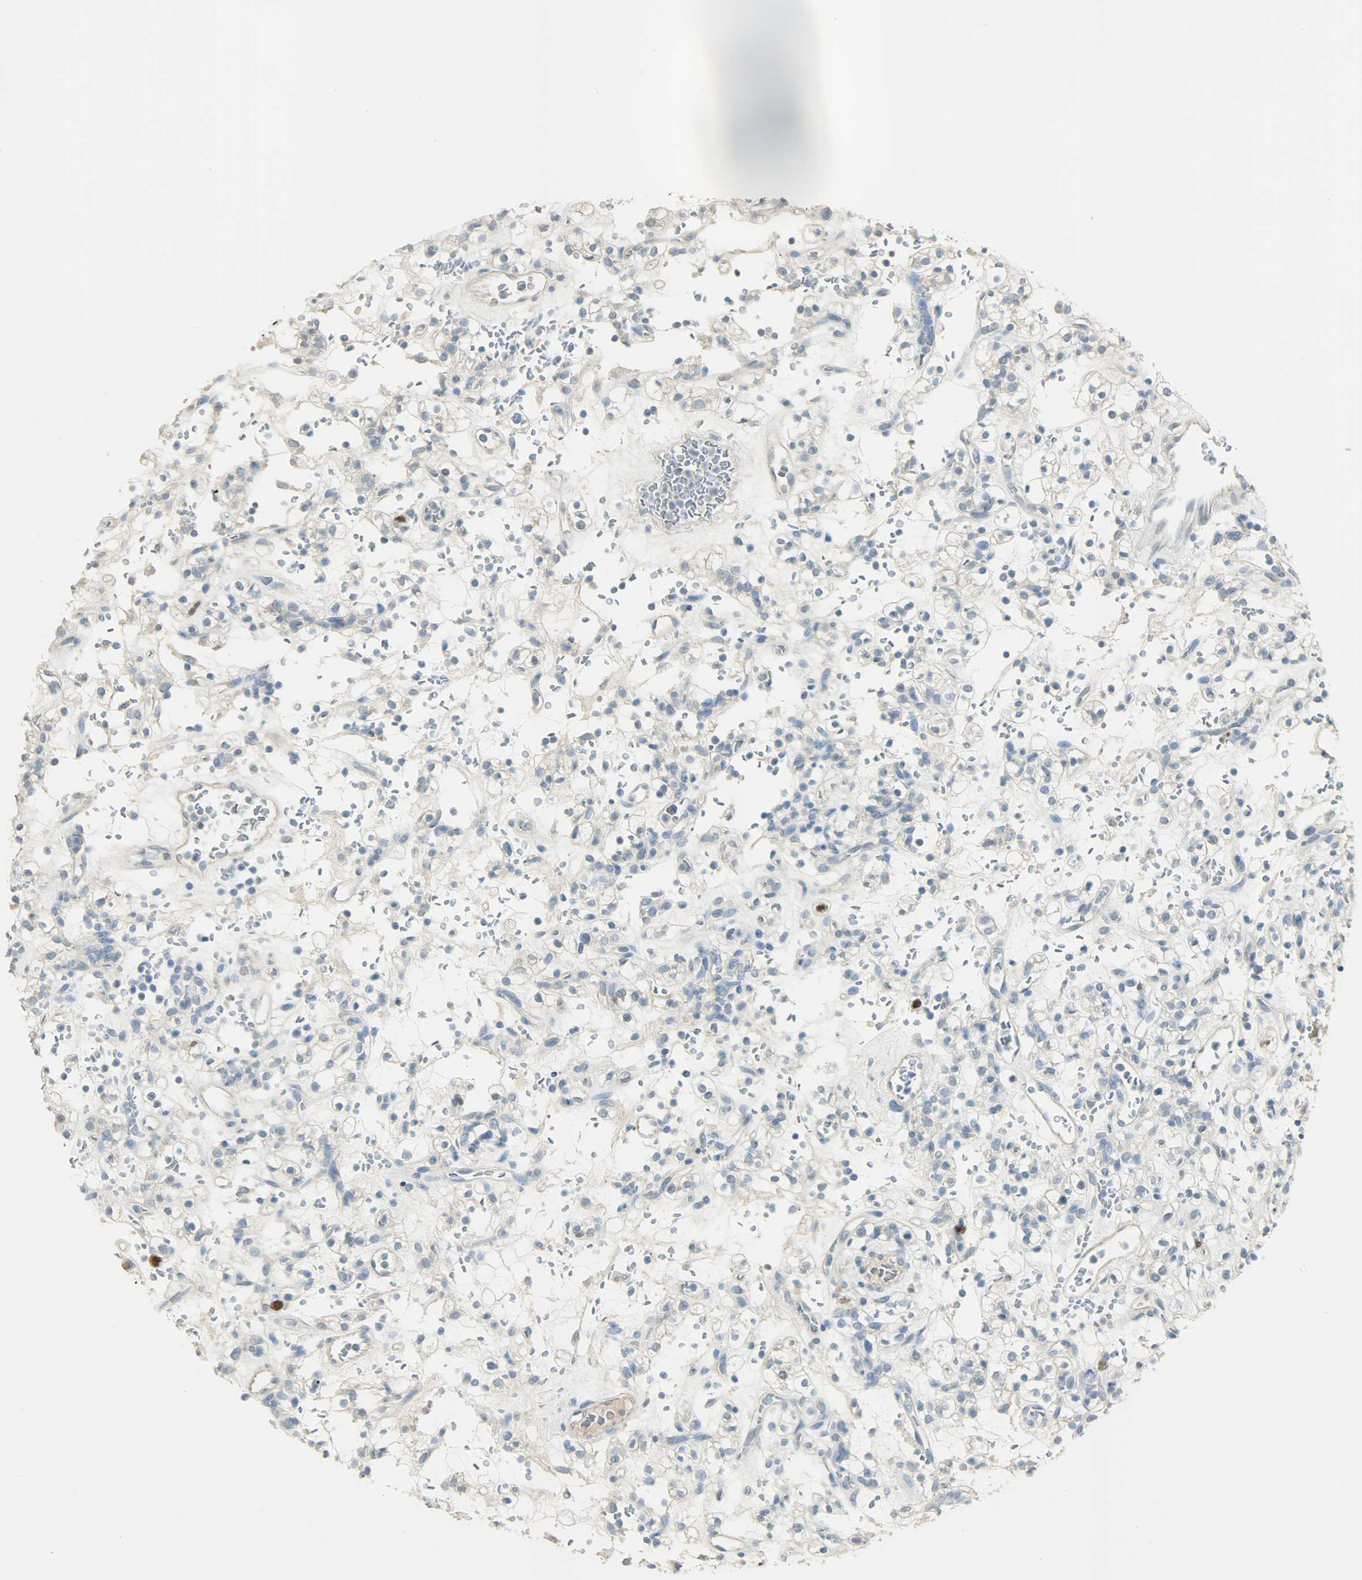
{"staining": {"intensity": "weak", "quantity": "25%-75%", "location": "cytoplasmic/membranous"}, "tissue": "renal cancer", "cell_type": "Tumor cells", "image_type": "cancer", "snomed": [{"axis": "morphology", "description": "Normal tissue, NOS"}, {"axis": "morphology", "description": "Adenocarcinoma, NOS"}, {"axis": "topography", "description": "Kidney"}], "caption": "IHC of human adenocarcinoma (renal) demonstrates low levels of weak cytoplasmic/membranous staining in about 25%-75% of tumor cells. The protein is stained brown, and the nuclei are stained in blue (DAB IHC with brightfield microscopy, high magnification).", "gene": "TPX2", "patient": {"sex": "female", "age": 72}}